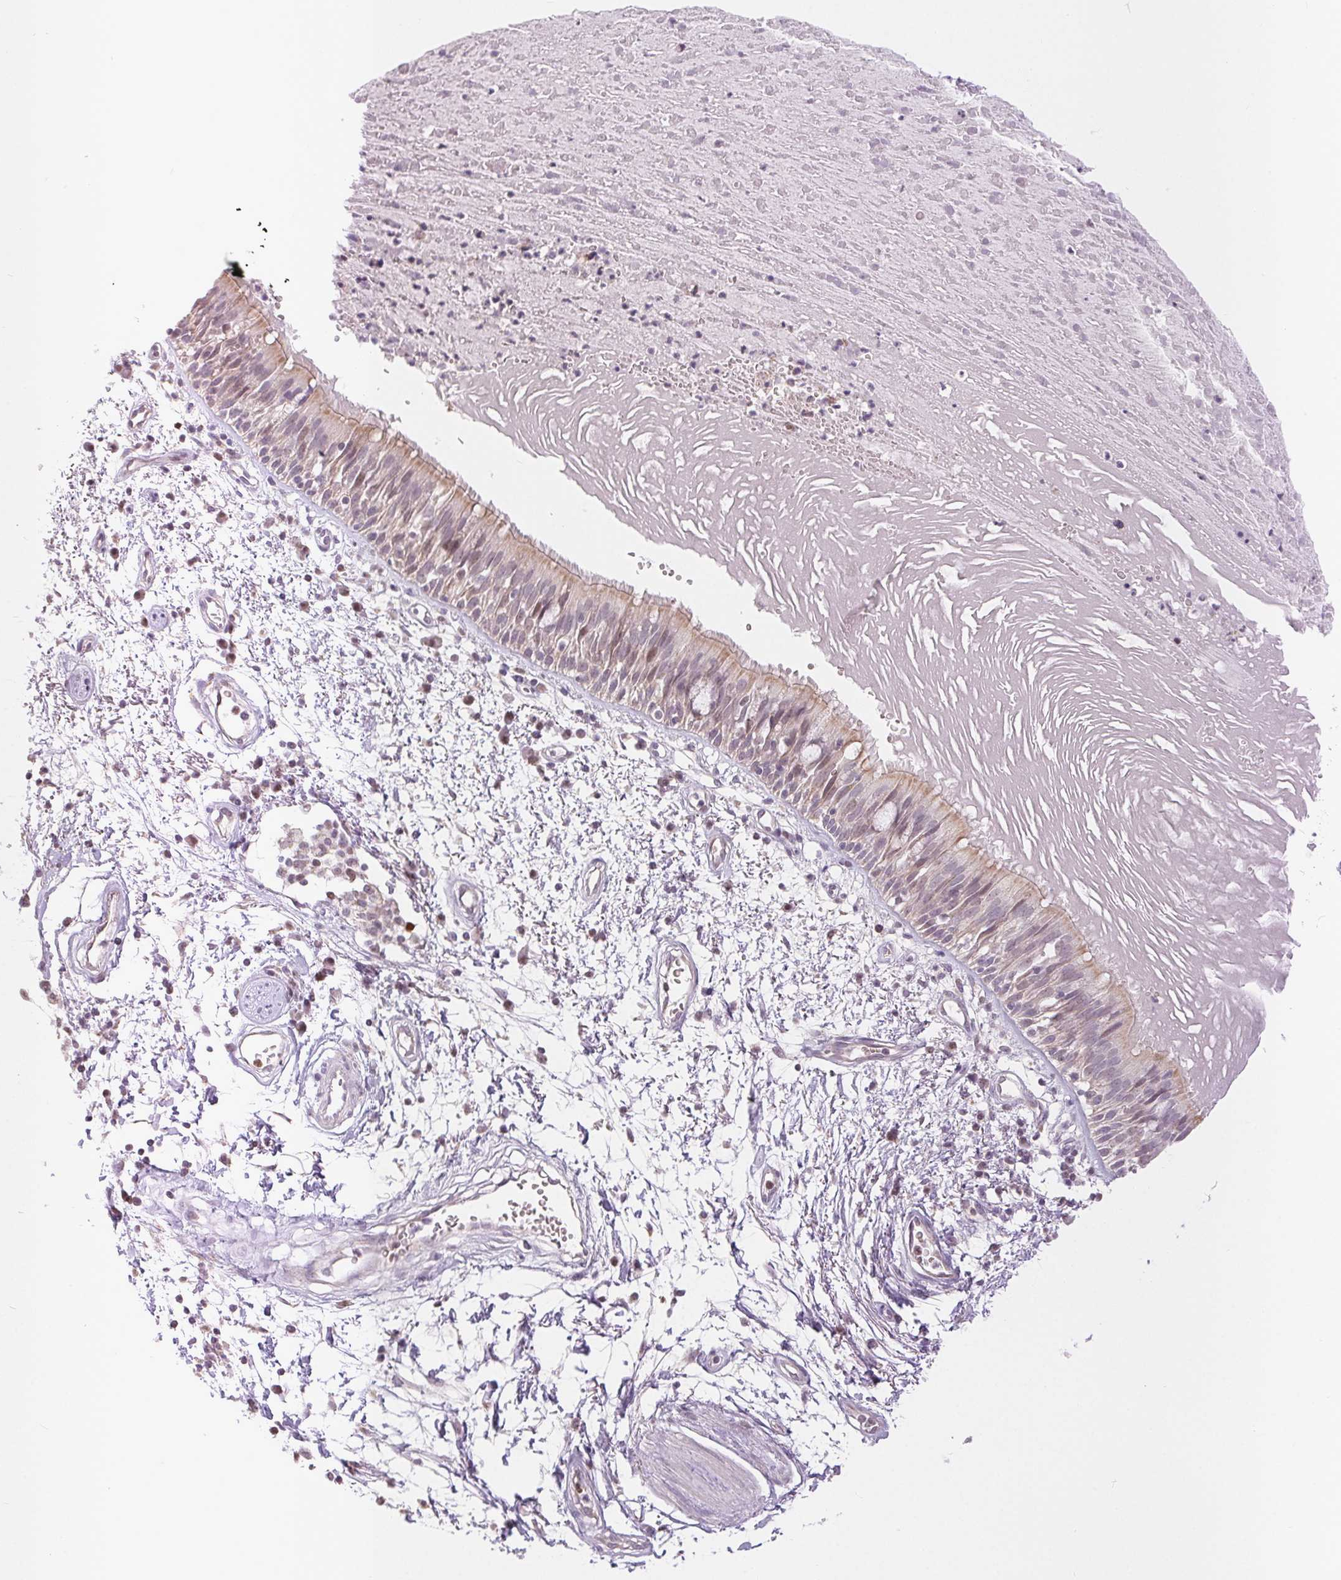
{"staining": {"intensity": "weak", "quantity": "<25%", "location": "cytoplasmic/membranous,nuclear"}, "tissue": "bronchus", "cell_type": "Respiratory epithelial cells", "image_type": "normal", "snomed": [{"axis": "morphology", "description": "Normal tissue, NOS"}, {"axis": "morphology", "description": "Squamous cell carcinoma, NOS"}, {"axis": "topography", "description": "Cartilage tissue"}, {"axis": "topography", "description": "Bronchus"}, {"axis": "topography", "description": "Lung"}], "caption": "This is an immunohistochemistry micrograph of unremarkable bronchus. There is no staining in respiratory epithelial cells.", "gene": "POU2F2", "patient": {"sex": "male", "age": 66}}